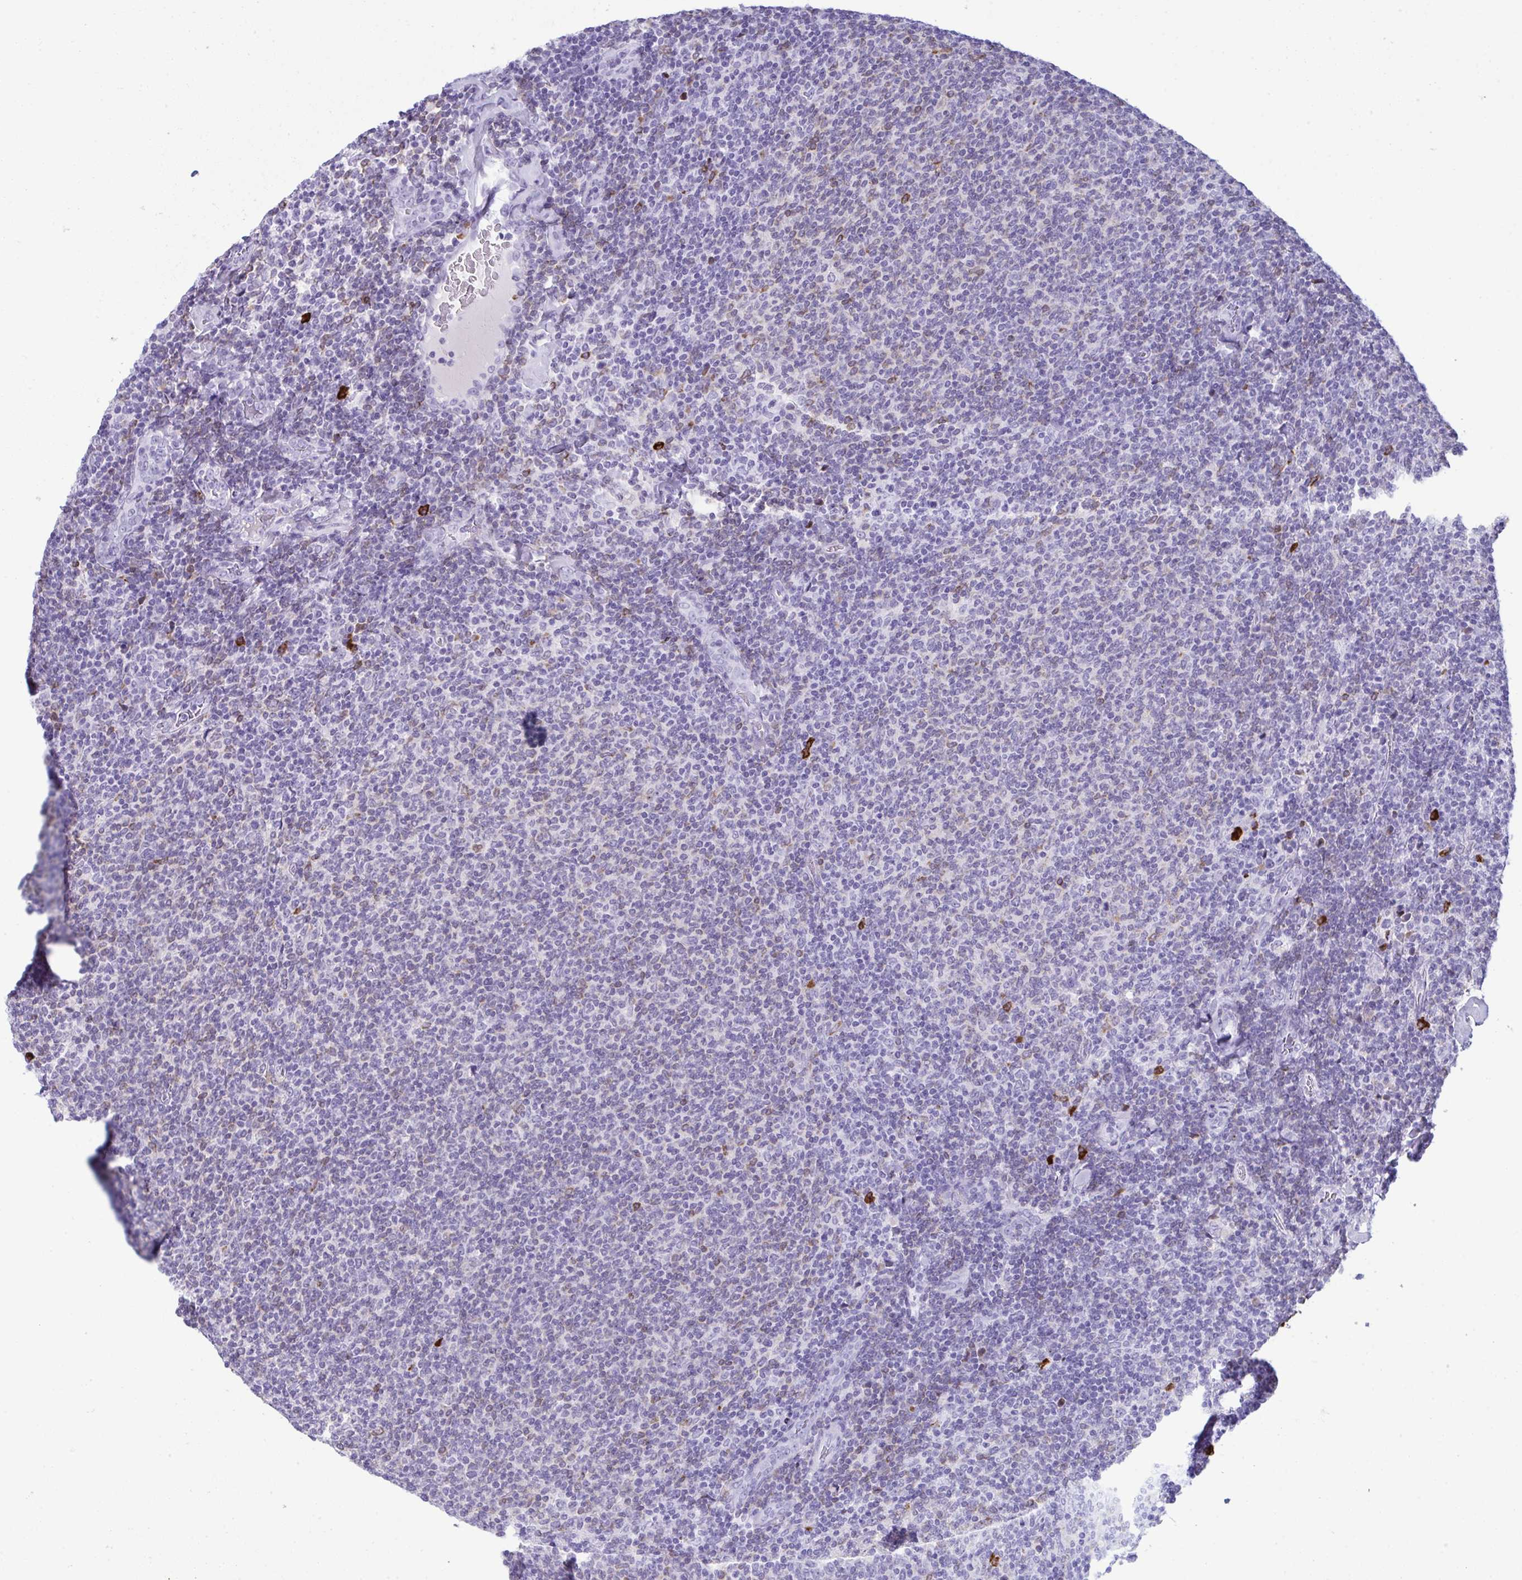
{"staining": {"intensity": "weak", "quantity": "<25%", "location": "cytoplasmic/membranous"}, "tissue": "lymphoma", "cell_type": "Tumor cells", "image_type": "cancer", "snomed": [{"axis": "morphology", "description": "Malignant lymphoma, non-Hodgkin's type, Low grade"}, {"axis": "topography", "description": "Lymph node"}], "caption": "An immunohistochemistry (IHC) micrograph of low-grade malignant lymphoma, non-Hodgkin's type is shown. There is no staining in tumor cells of low-grade malignant lymphoma, non-Hodgkin's type.", "gene": "JCHAIN", "patient": {"sex": "male", "age": 52}}